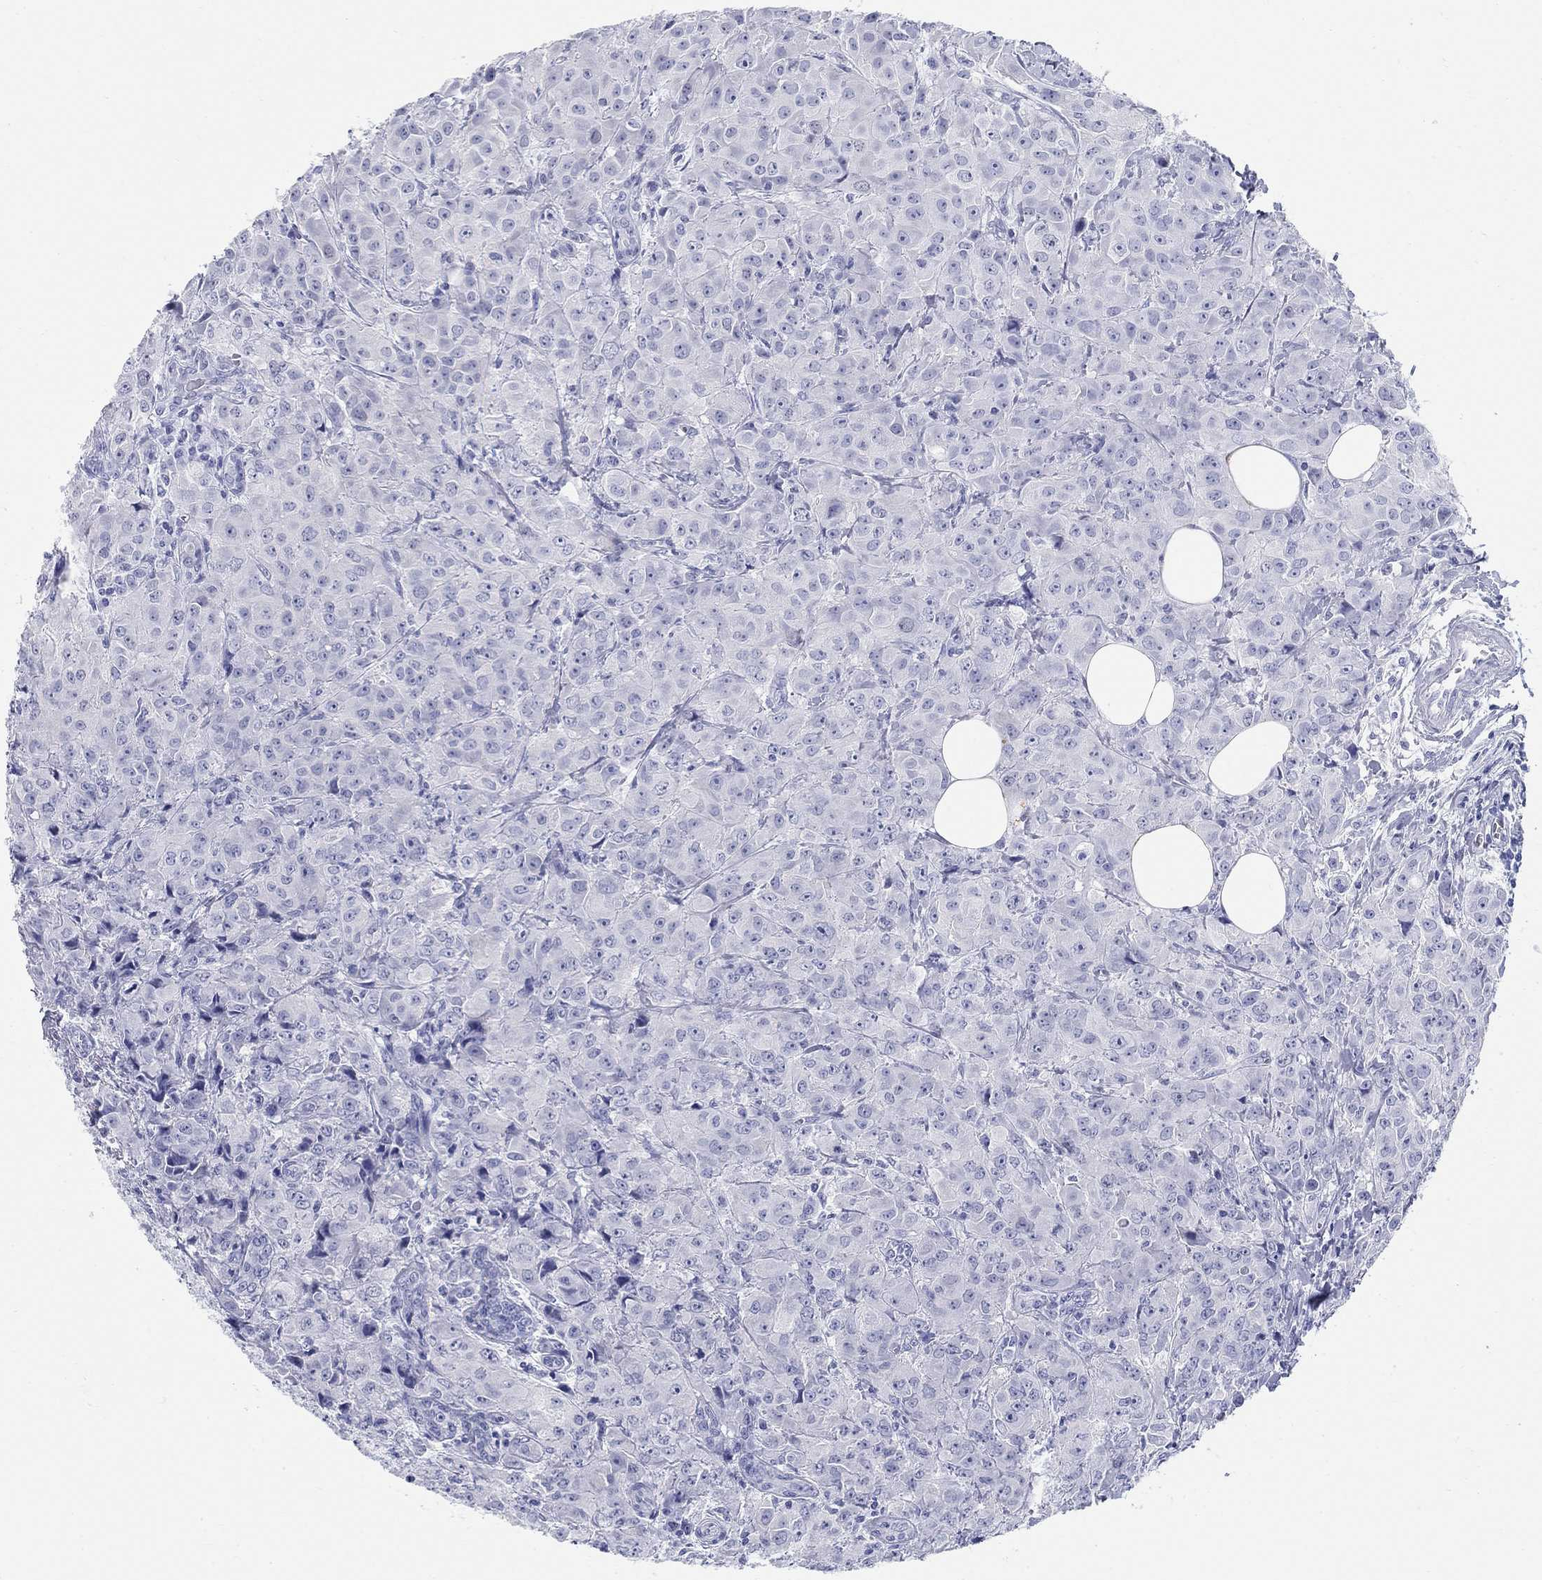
{"staining": {"intensity": "negative", "quantity": "none", "location": "none"}, "tissue": "breast cancer", "cell_type": "Tumor cells", "image_type": "cancer", "snomed": [{"axis": "morphology", "description": "Duct carcinoma"}, {"axis": "topography", "description": "Breast"}], "caption": "Tumor cells show no significant protein staining in breast cancer.", "gene": "LAMP5", "patient": {"sex": "female", "age": 43}}